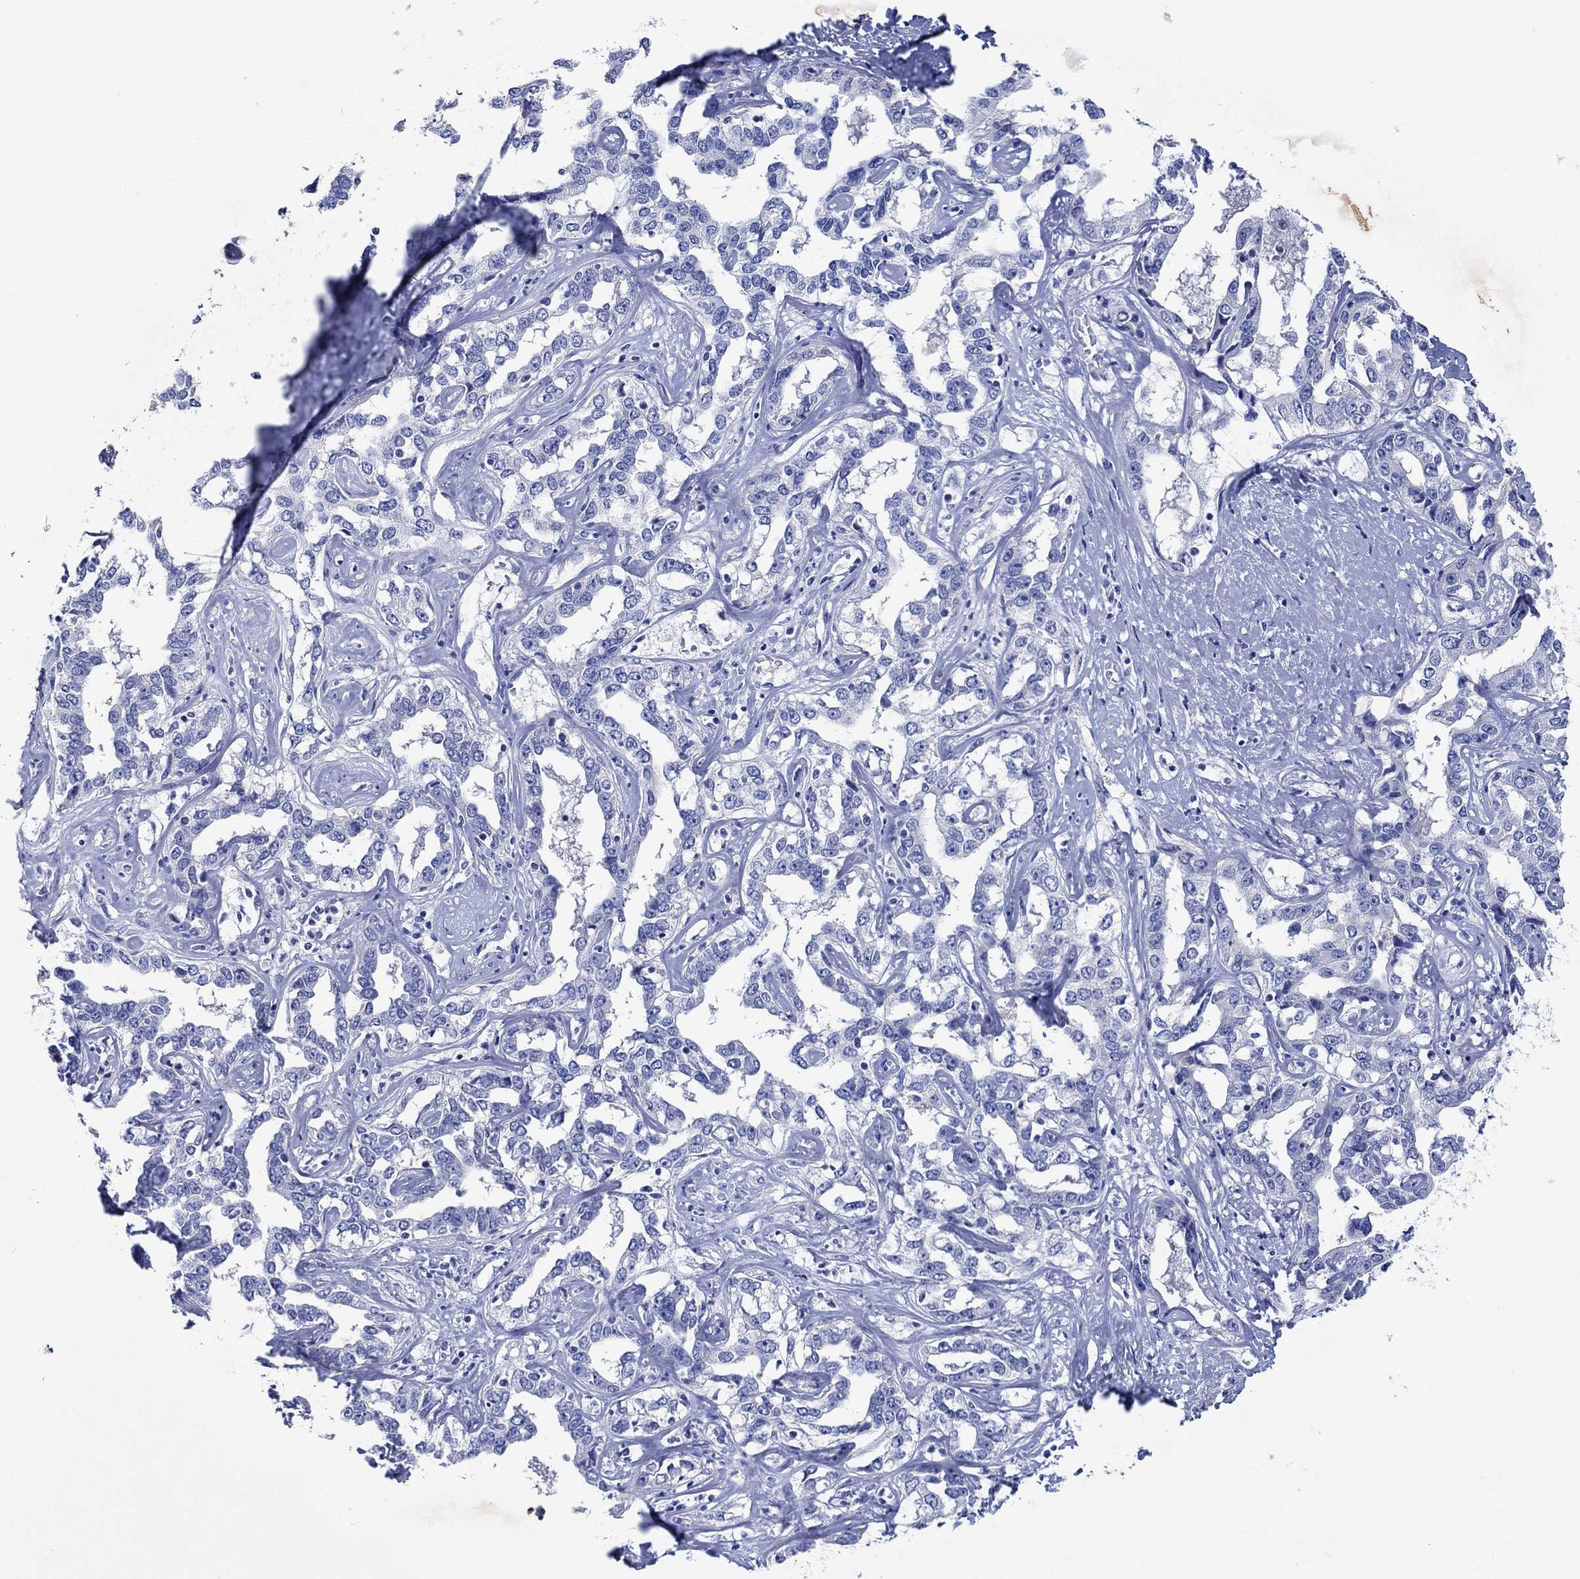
{"staining": {"intensity": "negative", "quantity": "none", "location": "none"}, "tissue": "liver cancer", "cell_type": "Tumor cells", "image_type": "cancer", "snomed": [{"axis": "morphology", "description": "Cholangiocarcinoma"}, {"axis": "topography", "description": "Liver"}], "caption": "A high-resolution histopathology image shows immunohistochemistry (IHC) staining of cholangiocarcinoma (liver), which shows no significant positivity in tumor cells.", "gene": "SHISA4", "patient": {"sex": "male", "age": 59}}